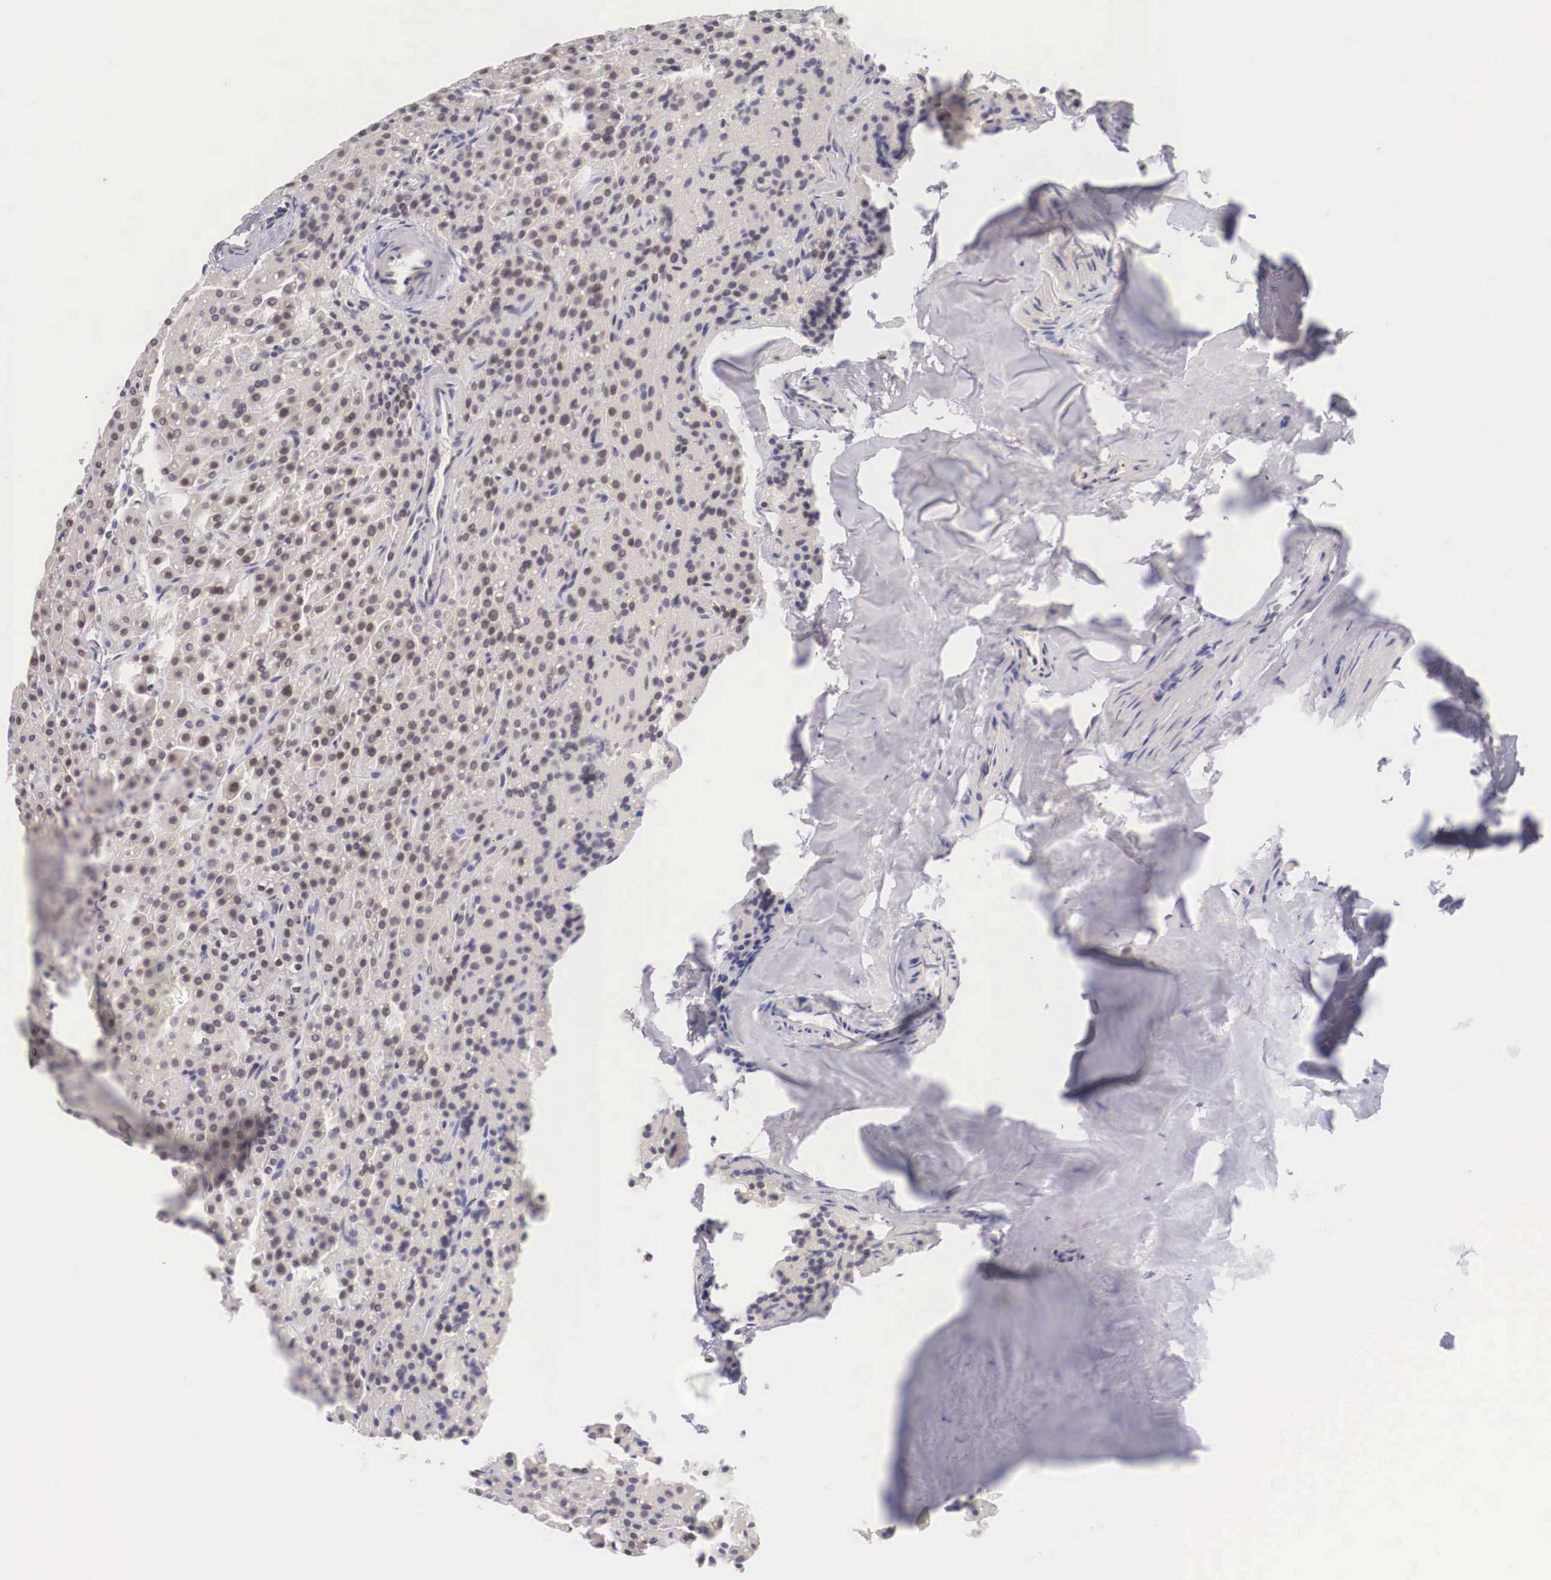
{"staining": {"intensity": "weak", "quantity": "25%-75%", "location": "nuclear"}, "tissue": "parathyroid gland", "cell_type": "Glandular cells", "image_type": "normal", "snomed": [{"axis": "morphology", "description": "Normal tissue, NOS"}, {"axis": "topography", "description": "Parathyroid gland"}], "caption": "Parathyroid gland stained for a protein shows weak nuclear positivity in glandular cells. (IHC, brightfield microscopy, high magnification).", "gene": "ZNF275", "patient": {"sex": "male", "age": 71}}